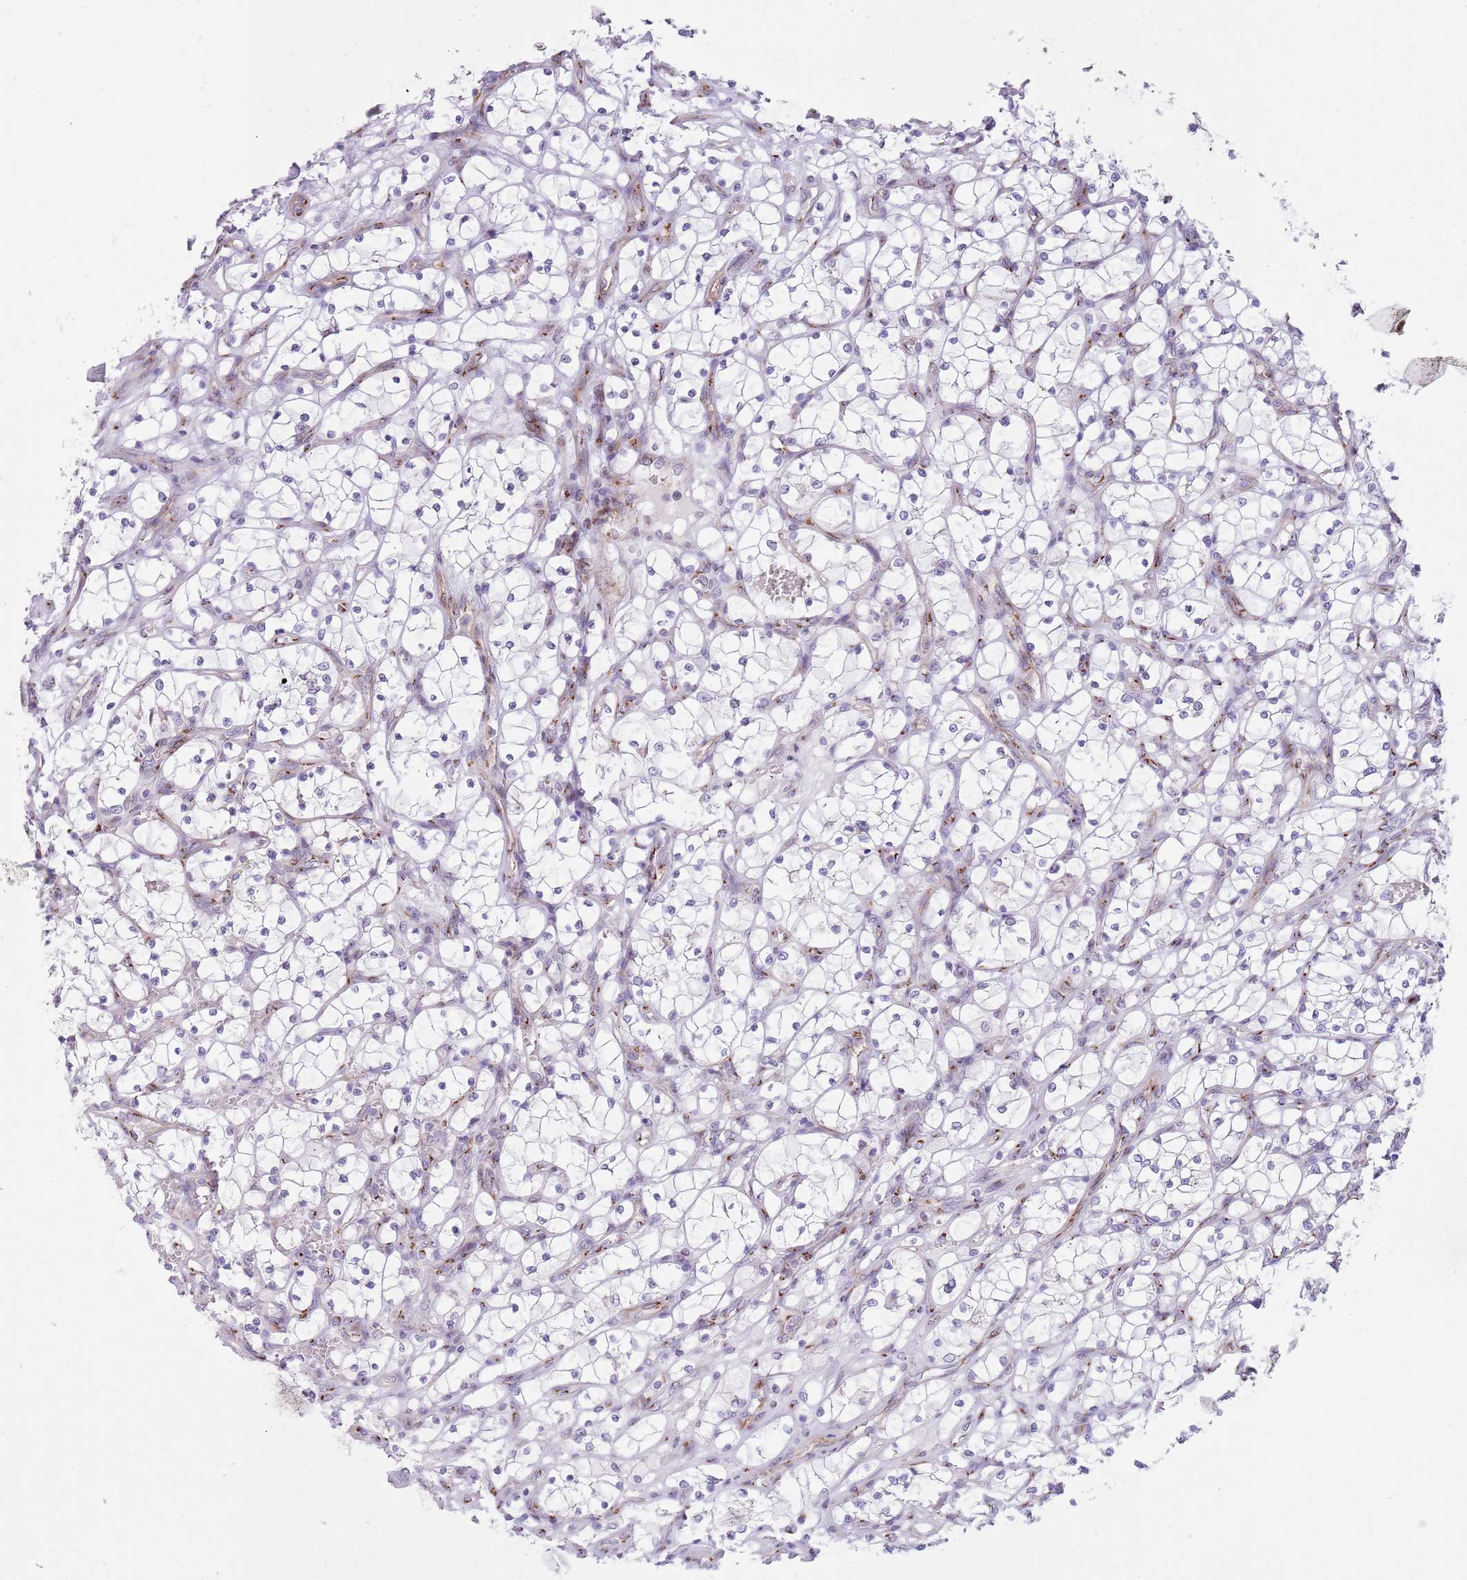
{"staining": {"intensity": "negative", "quantity": "none", "location": "none"}, "tissue": "renal cancer", "cell_type": "Tumor cells", "image_type": "cancer", "snomed": [{"axis": "morphology", "description": "Adenocarcinoma, NOS"}, {"axis": "topography", "description": "Kidney"}], "caption": "Renal adenocarcinoma was stained to show a protein in brown. There is no significant positivity in tumor cells.", "gene": "C20orf96", "patient": {"sex": "female", "age": 69}}